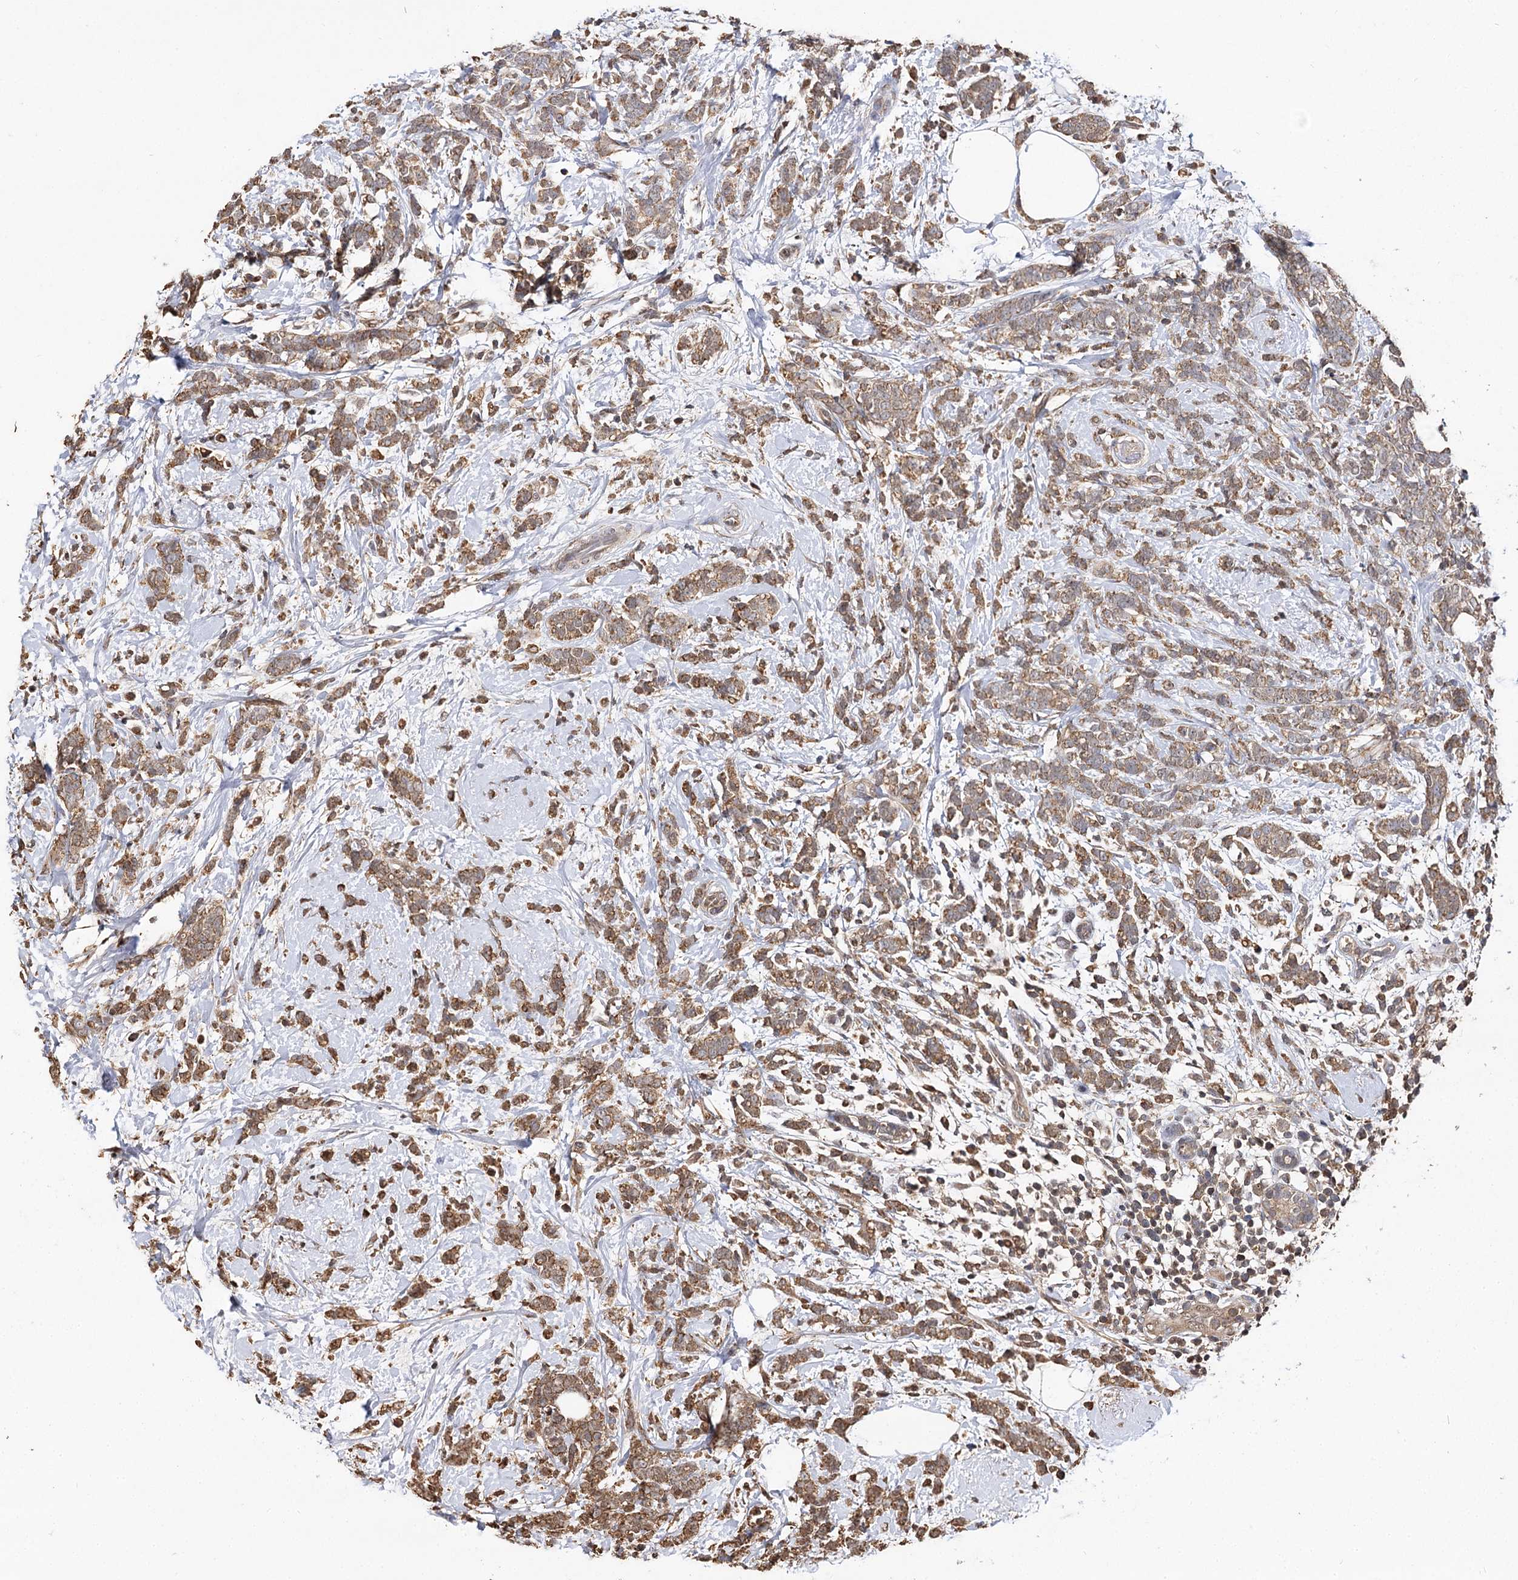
{"staining": {"intensity": "moderate", "quantity": ">75%", "location": "cytoplasmic/membranous"}, "tissue": "breast cancer", "cell_type": "Tumor cells", "image_type": "cancer", "snomed": [{"axis": "morphology", "description": "Lobular carcinoma"}, {"axis": "topography", "description": "Breast"}], "caption": "Immunohistochemical staining of breast cancer (lobular carcinoma) demonstrates medium levels of moderate cytoplasmic/membranous staining in about >75% of tumor cells. (DAB (3,3'-diaminobenzidine) IHC with brightfield microscopy, high magnification).", "gene": "ARL13A", "patient": {"sex": "female", "age": 58}}